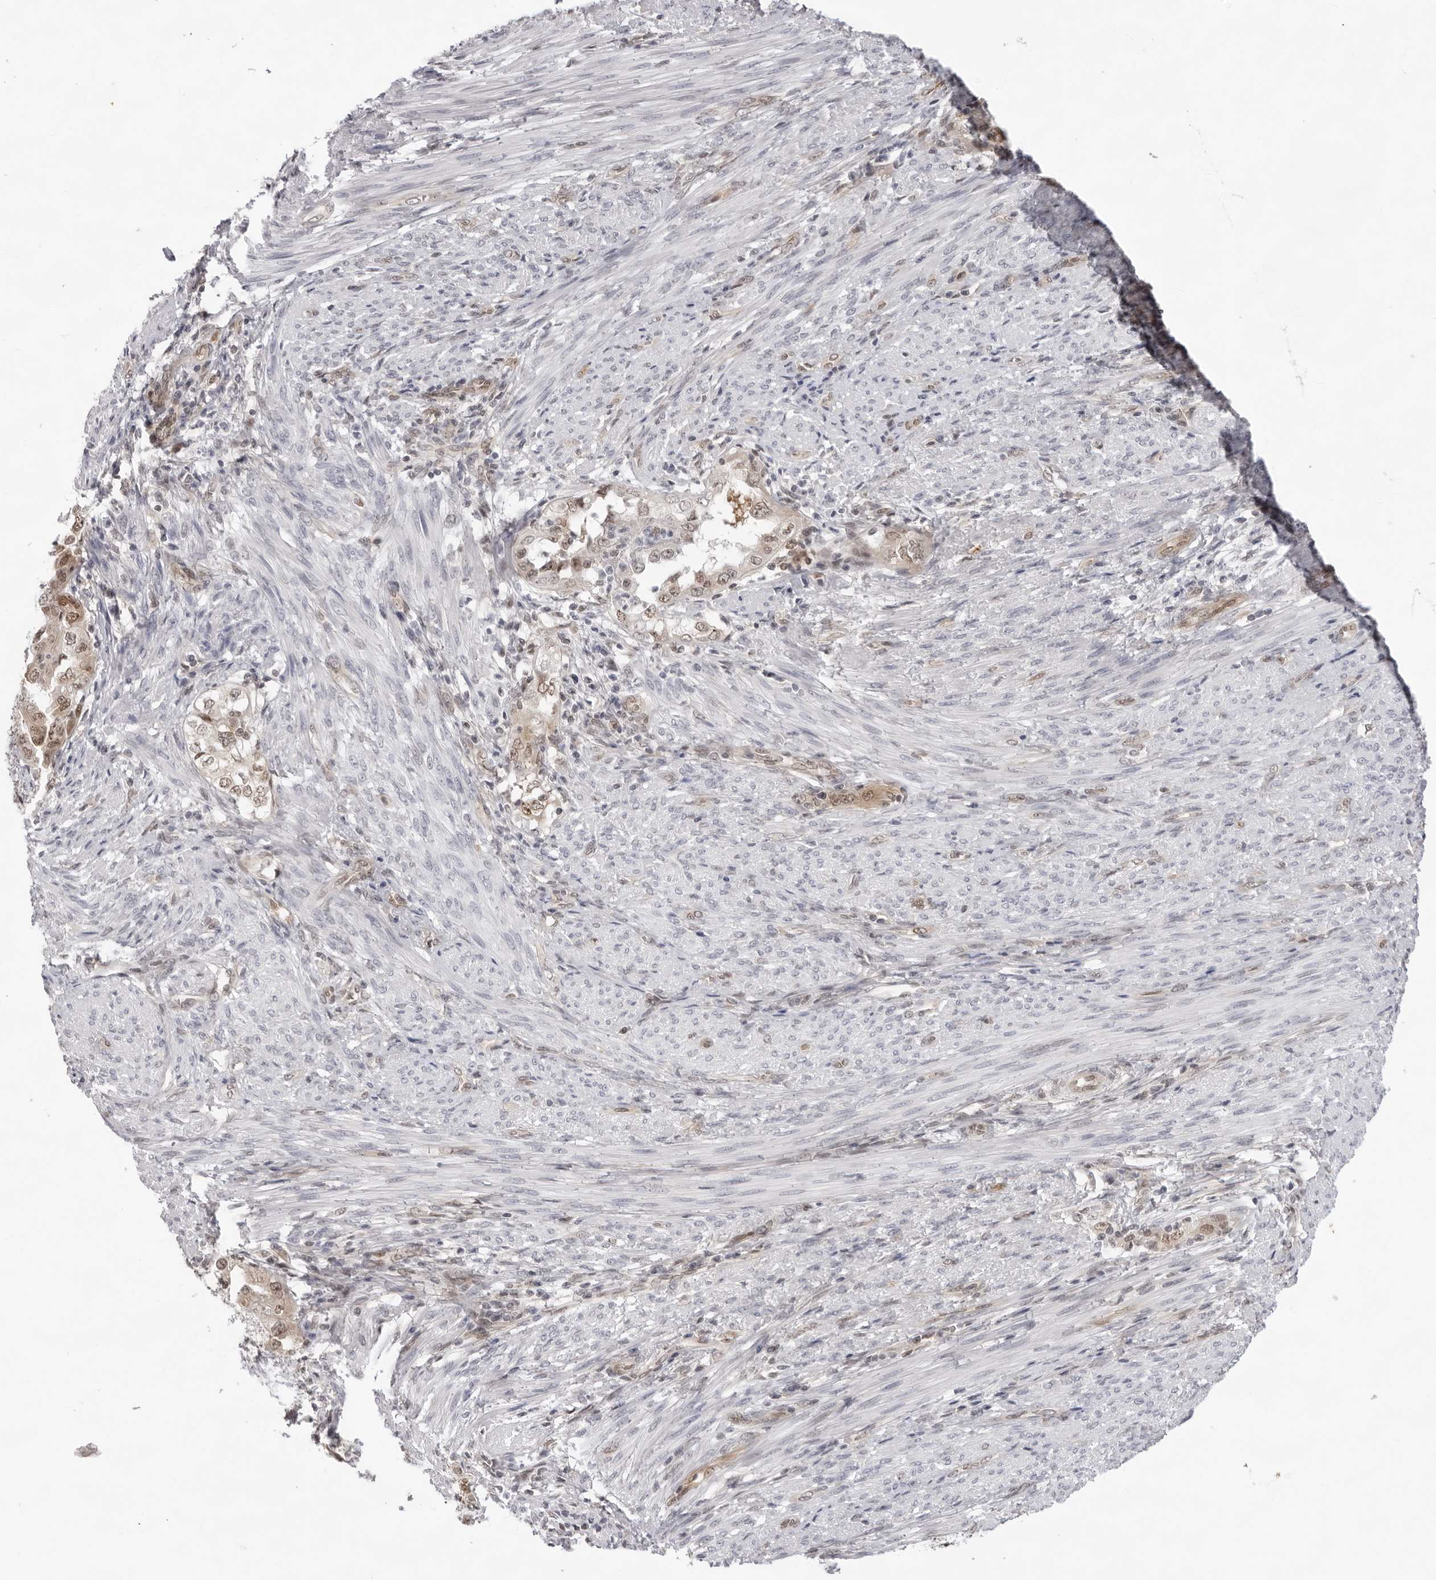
{"staining": {"intensity": "moderate", "quantity": ">75%", "location": "cytoplasmic/membranous"}, "tissue": "endometrial cancer", "cell_type": "Tumor cells", "image_type": "cancer", "snomed": [{"axis": "morphology", "description": "Adenocarcinoma, NOS"}, {"axis": "topography", "description": "Endometrium"}], "caption": "A brown stain labels moderate cytoplasmic/membranous positivity of a protein in human endometrial cancer (adenocarcinoma) tumor cells. (Stains: DAB in brown, nuclei in blue, Microscopy: brightfield microscopy at high magnification).", "gene": "CASP7", "patient": {"sex": "female", "age": 85}}